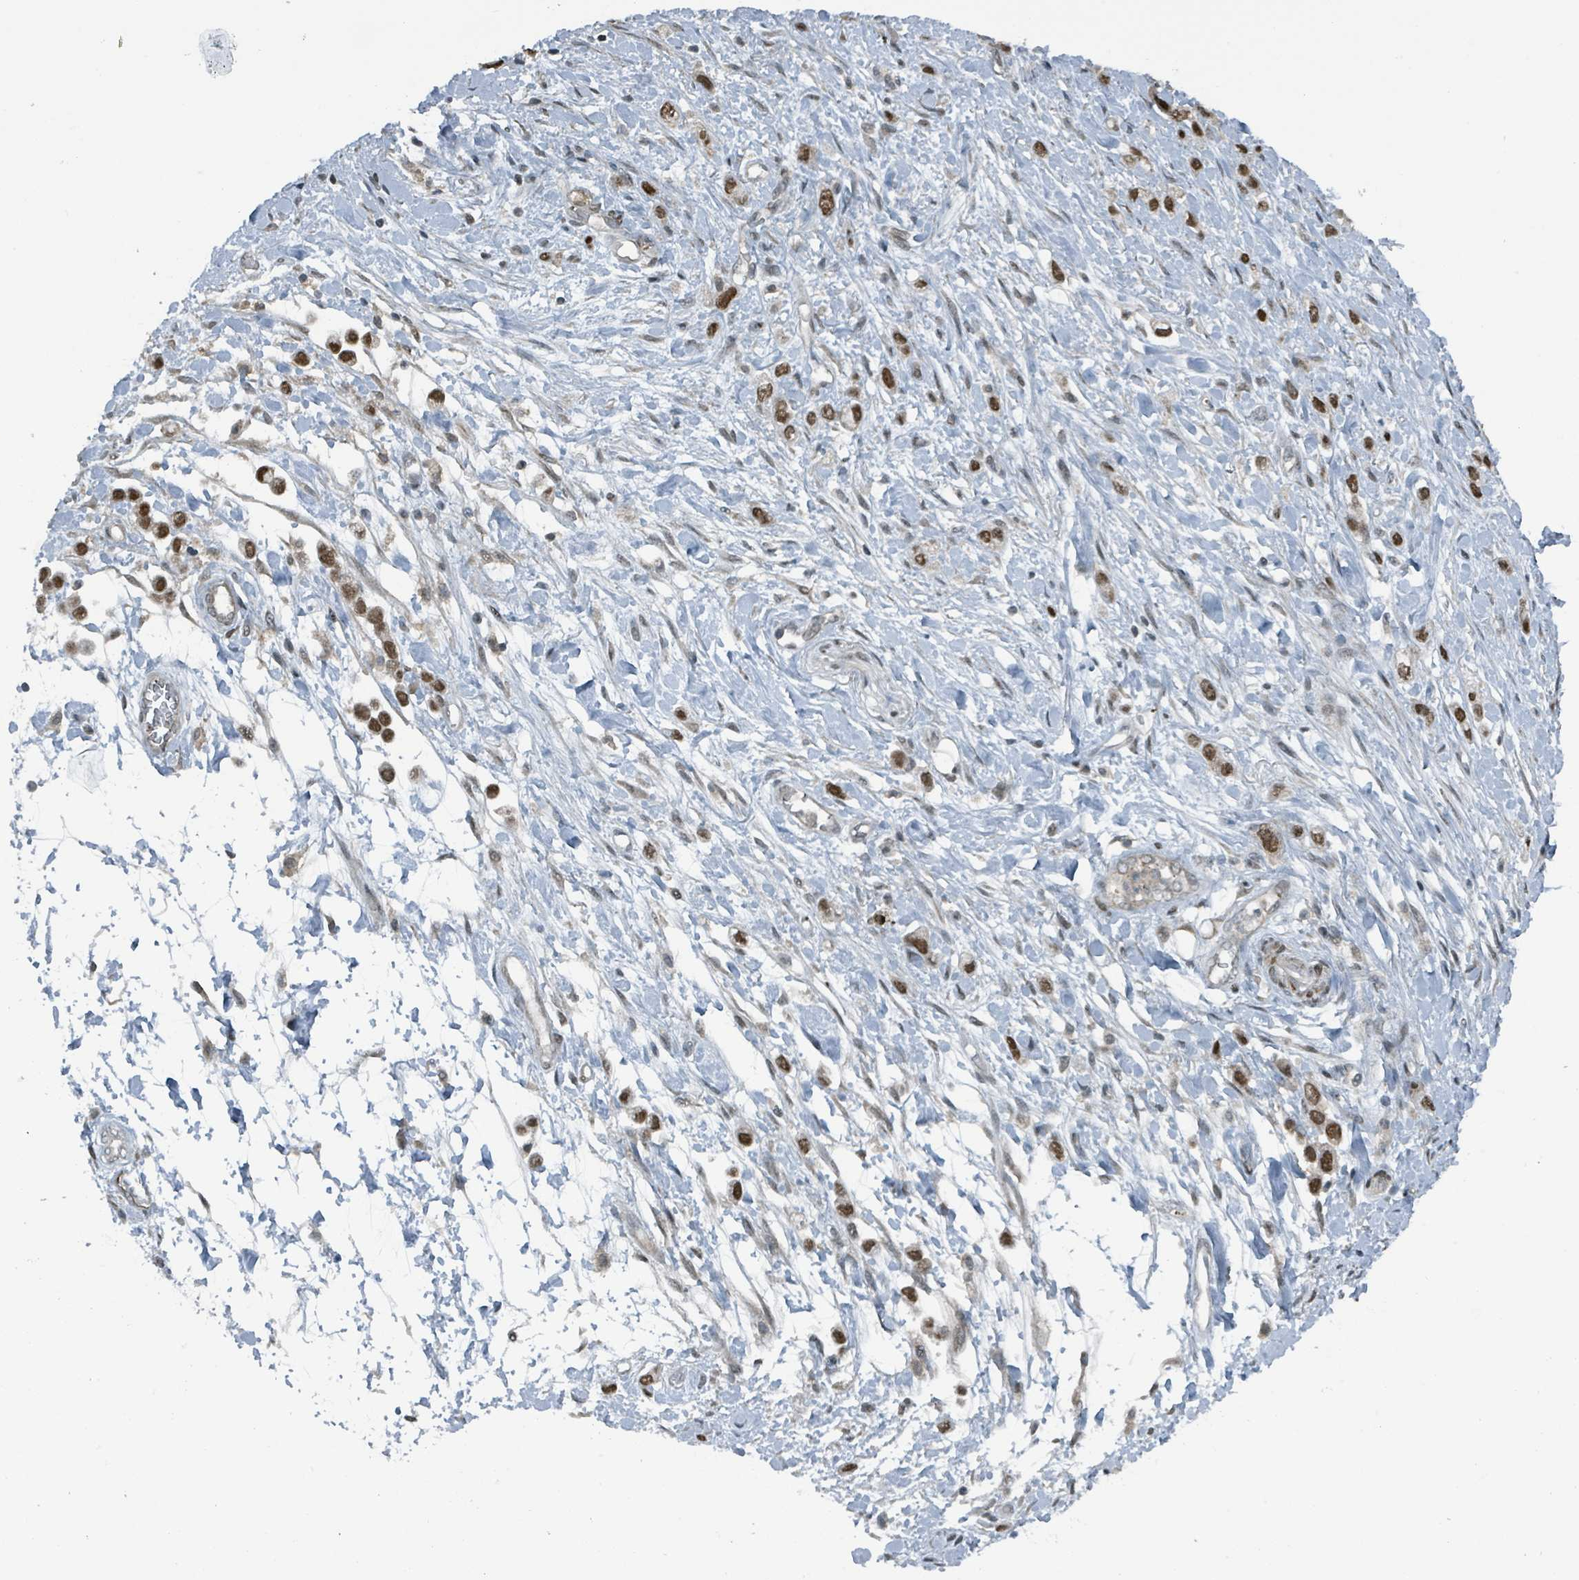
{"staining": {"intensity": "strong", "quantity": ">75%", "location": "nuclear"}, "tissue": "stomach cancer", "cell_type": "Tumor cells", "image_type": "cancer", "snomed": [{"axis": "morphology", "description": "Adenocarcinoma, NOS"}, {"axis": "topography", "description": "Stomach"}], "caption": "Immunohistochemistry image of neoplastic tissue: human adenocarcinoma (stomach) stained using immunohistochemistry (IHC) shows high levels of strong protein expression localized specifically in the nuclear of tumor cells, appearing as a nuclear brown color.", "gene": "PHIP", "patient": {"sex": "female", "age": 65}}